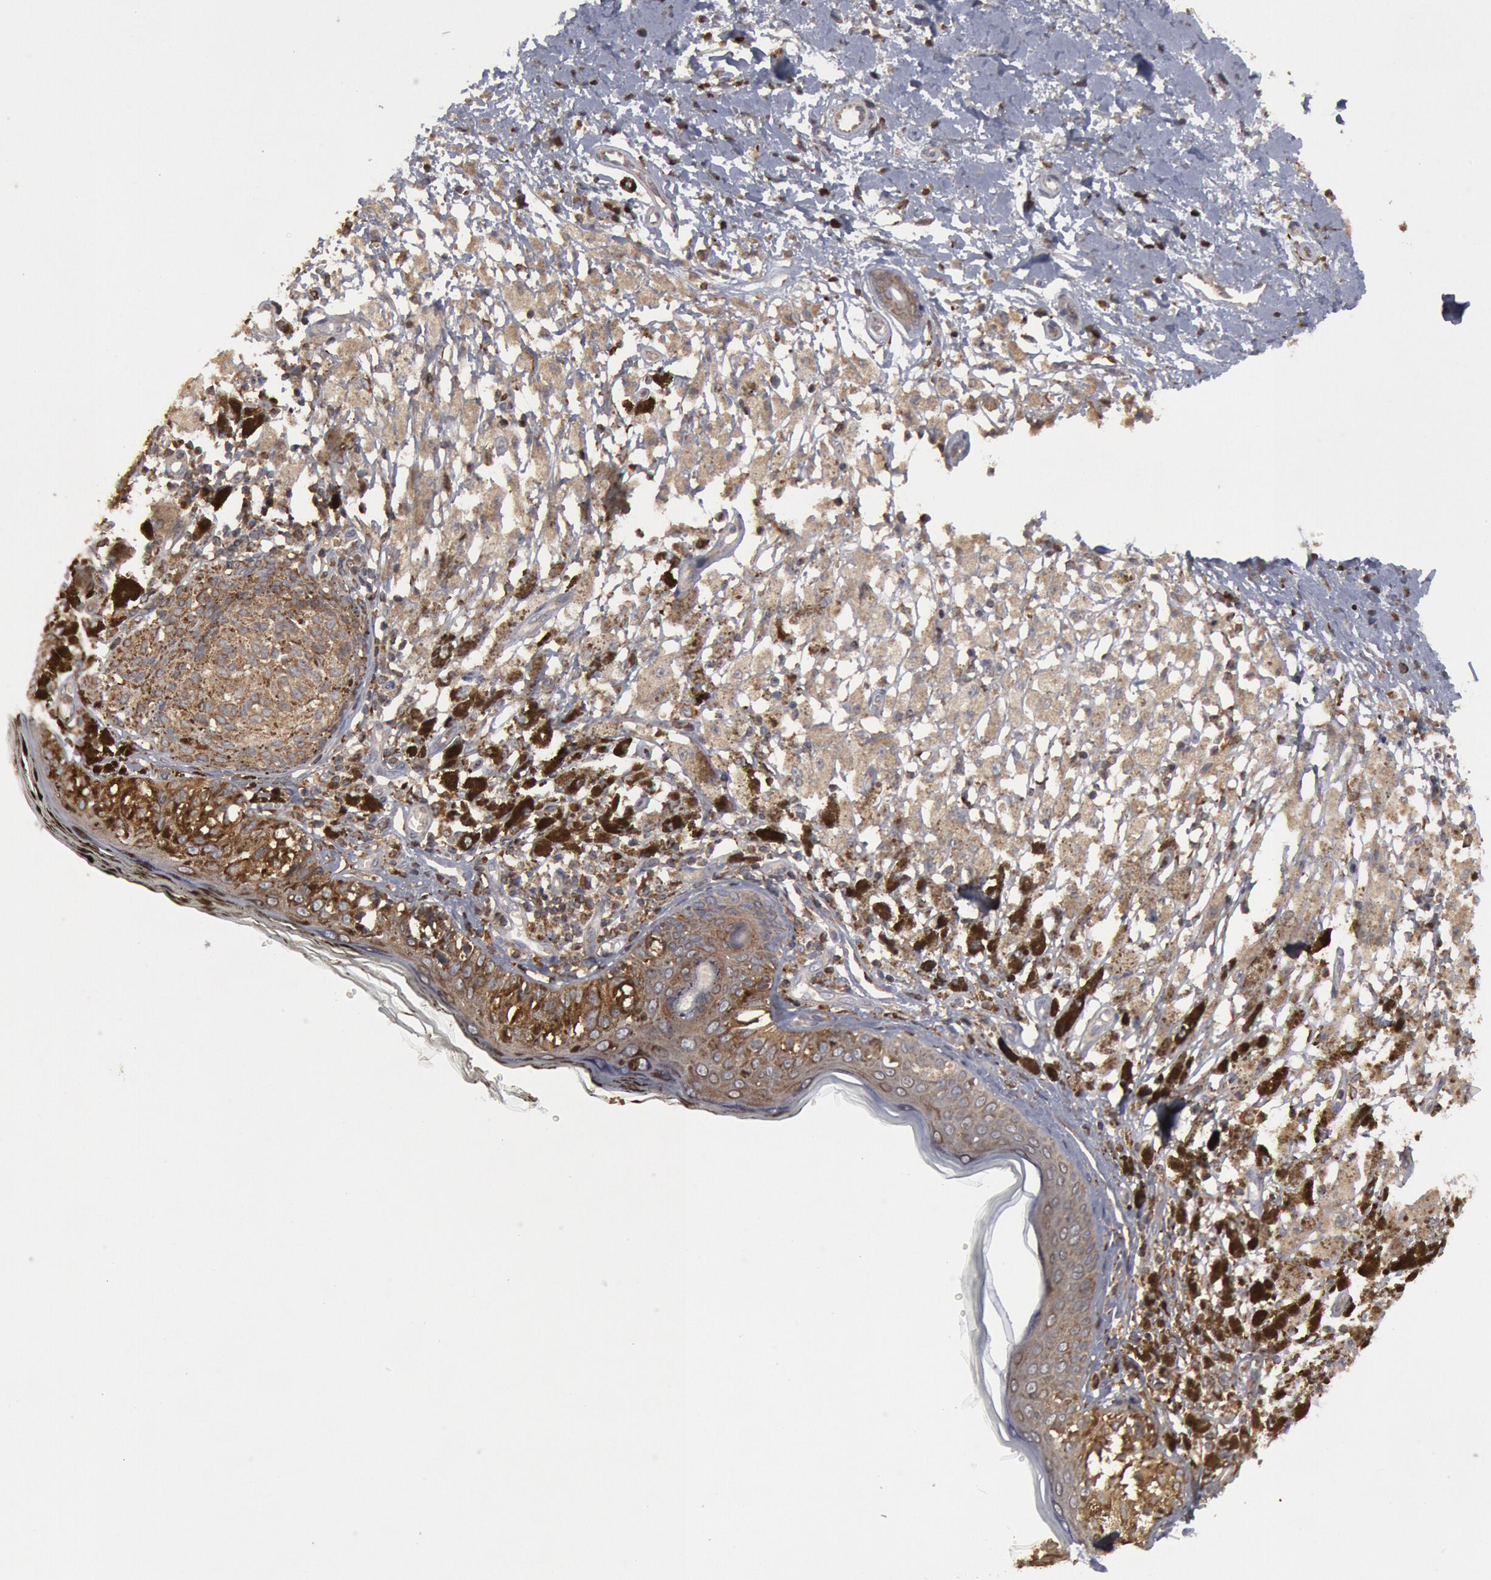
{"staining": {"intensity": "moderate", "quantity": ">75%", "location": "cytoplasmic/membranous"}, "tissue": "melanoma", "cell_type": "Tumor cells", "image_type": "cancer", "snomed": [{"axis": "morphology", "description": "Malignant melanoma, NOS"}, {"axis": "topography", "description": "Skin"}], "caption": "Malignant melanoma was stained to show a protein in brown. There is medium levels of moderate cytoplasmic/membranous positivity in approximately >75% of tumor cells. The staining was performed using DAB to visualize the protein expression in brown, while the nuclei were stained in blue with hematoxylin (Magnification: 20x).", "gene": "OSBPL8", "patient": {"sex": "male", "age": 88}}